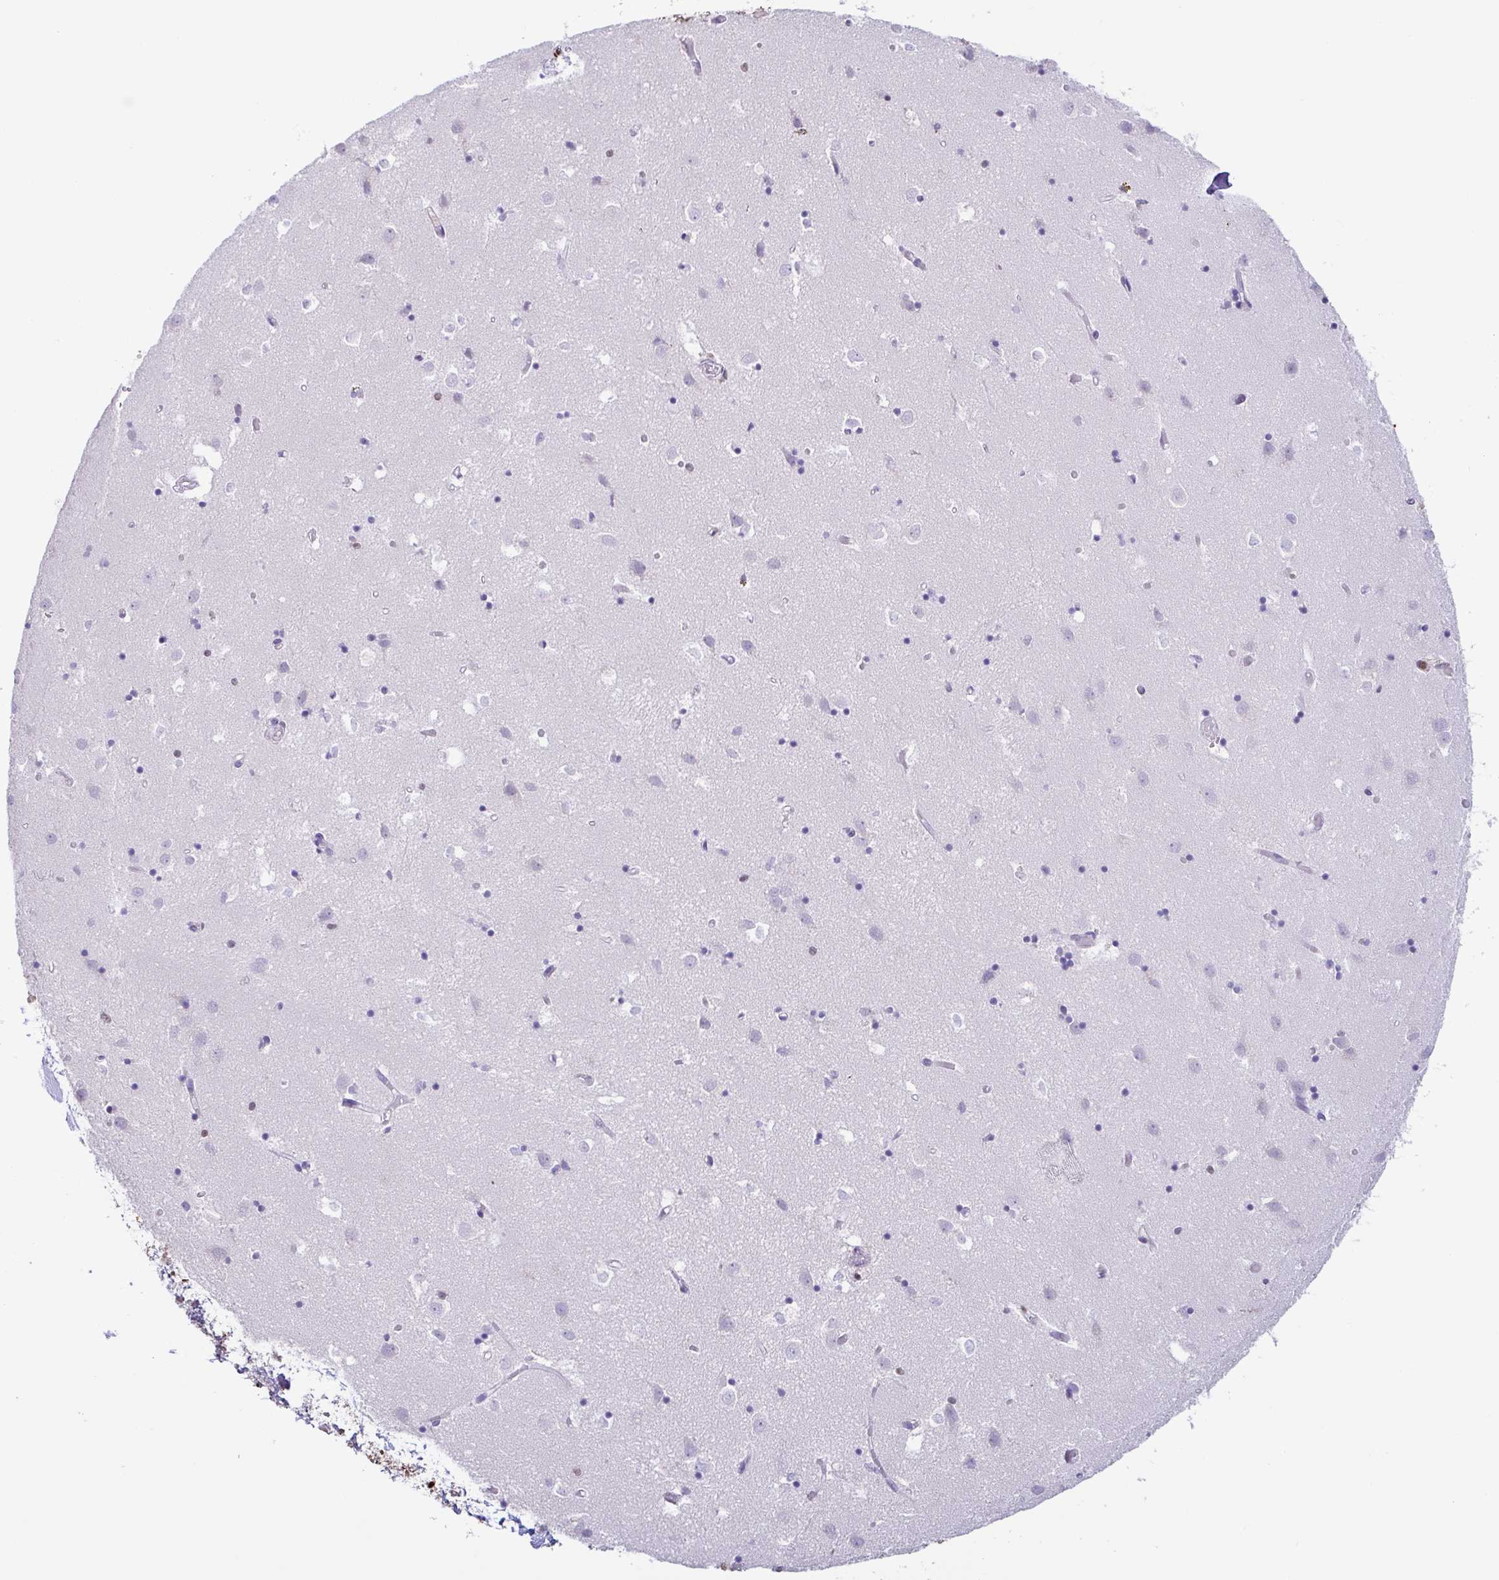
{"staining": {"intensity": "moderate", "quantity": "<25%", "location": "nuclear"}, "tissue": "caudate", "cell_type": "Glial cells", "image_type": "normal", "snomed": [{"axis": "morphology", "description": "Normal tissue, NOS"}, {"axis": "topography", "description": "Lateral ventricle wall"}], "caption": "Caudate stained with DAB immunohistochemistry (IHC) exhibits low levels of moderate nuclear staining in about <25% of glial cells. The staining is performed using DAB (3,3'-diaminobenzidine) brown chromogen to label protein expression. The nuclei are counter-stained blue using hematoxylin.", "gene": "BTBD10", "patient": {"sex": "male", "age": 70}}